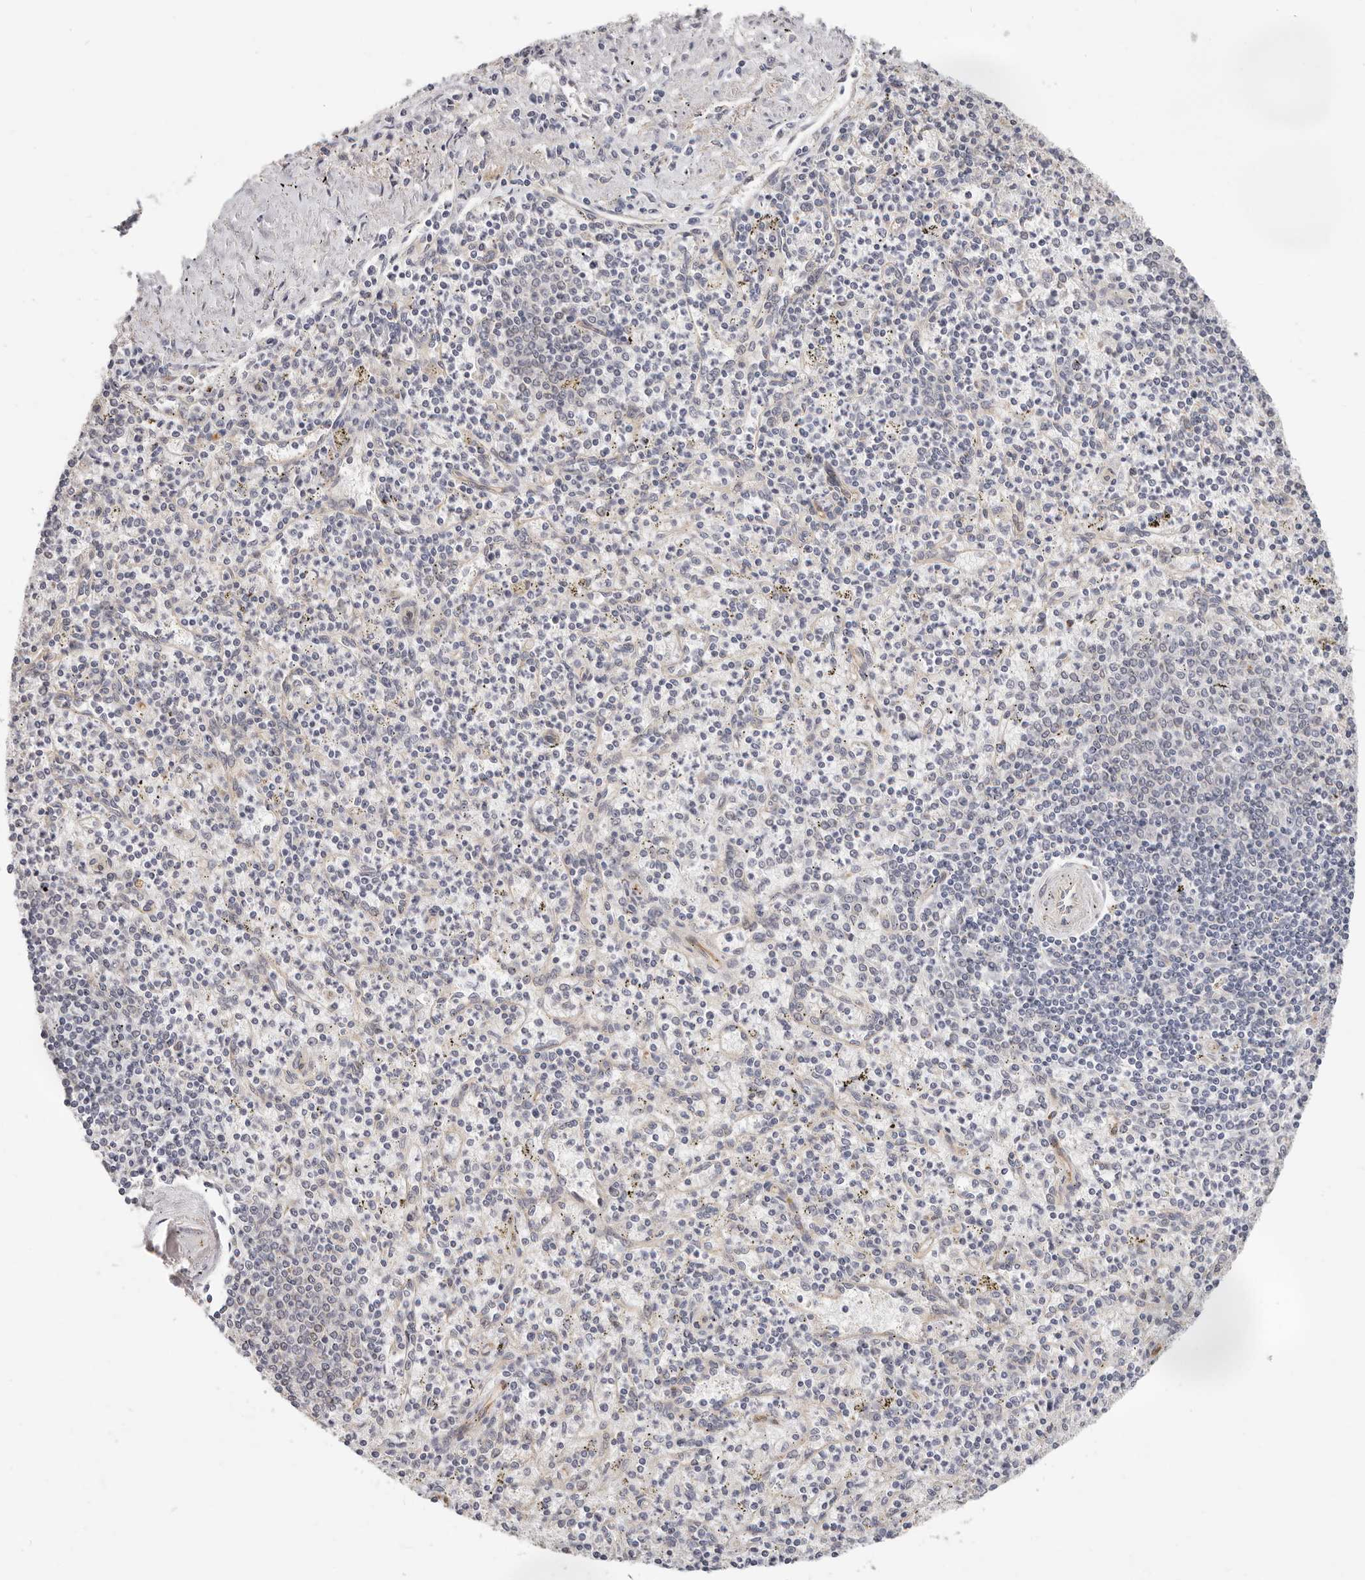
{"staining": {"intensity": "negative", "quantity": "none", "location": "none"}, "tissue": "spleen", "cell_type": "Cells in red pulp", "image_type": "normal", "snomed": [{"axis": "morphology", "description": "Normal tissue, NOS"}, {"axis": "topography", "description": "Spleen"}], "caption": "IHC histopathology image of normal spleen stained for a protein (brown), which shows no expression in cells in red pulp. The staining was performed using DAB to visualize the protein expression in brown, while the nuclei were stained in blue with hematoxylin (Magnification: 20x).", "gene": "AFDN", "patient": {"sex": "male", "age": 72}}